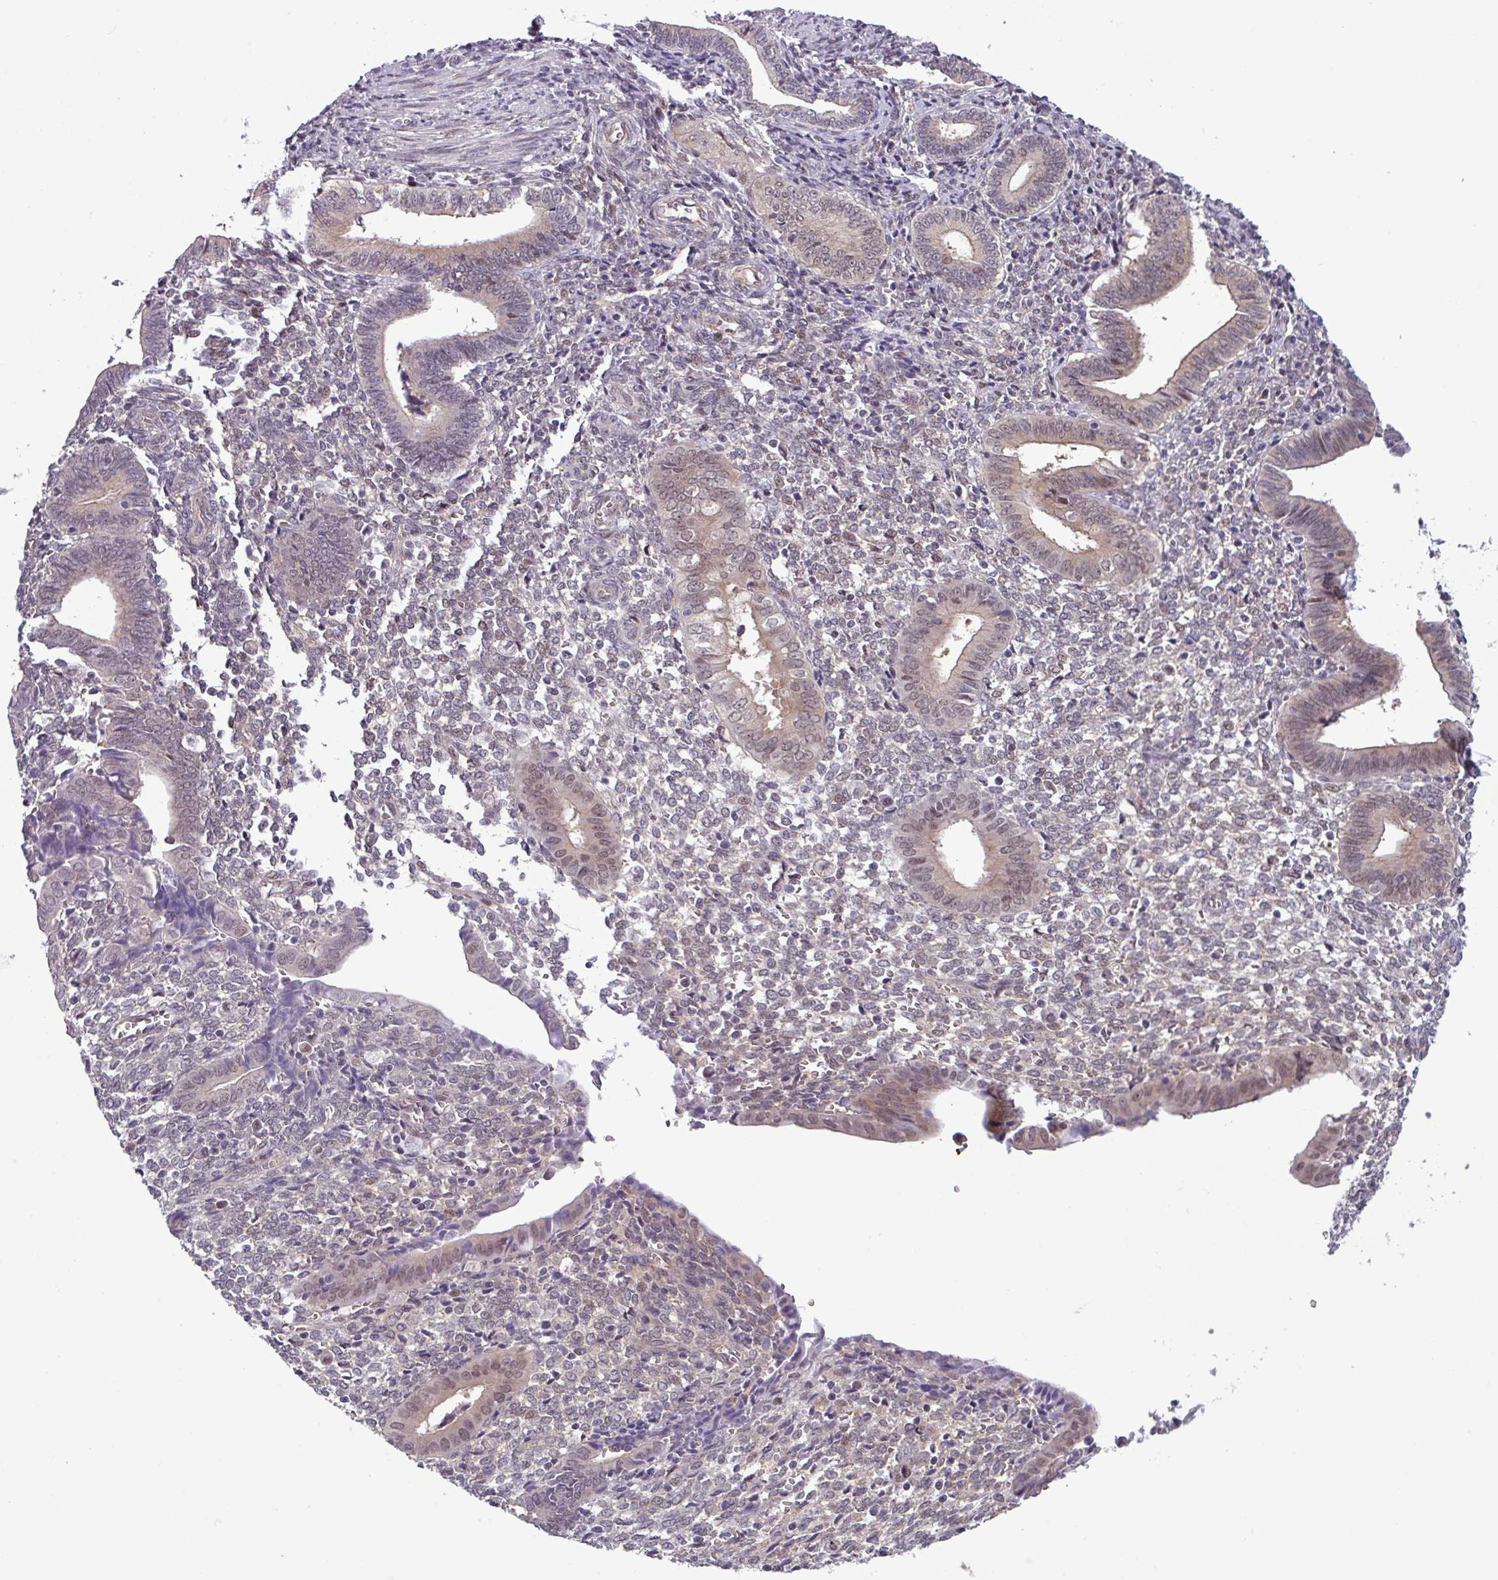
{"staining": {"intensity": "negative", "quantity": "none", "location": "none"}, "tissue": "endometrium", "cell_type": "Cells in endometrial stroma", "image_type": "normal", "snomed": [{"axis": "morphology", "description": "Normal tissue, NOS"}, {"axis": "topography", "description": "Other"}, {"axis": "topography", "description": "Endometrium"}], "caption": "The image exhibits no significant positivity in cells in endometrial stroma of endometrium. (DAB immunohistochemistry (IHC) visualized using brightfield microscopy, high magnification).", "gene": "NPFFR1", "patient": {"sex": "female", "age": 44}}